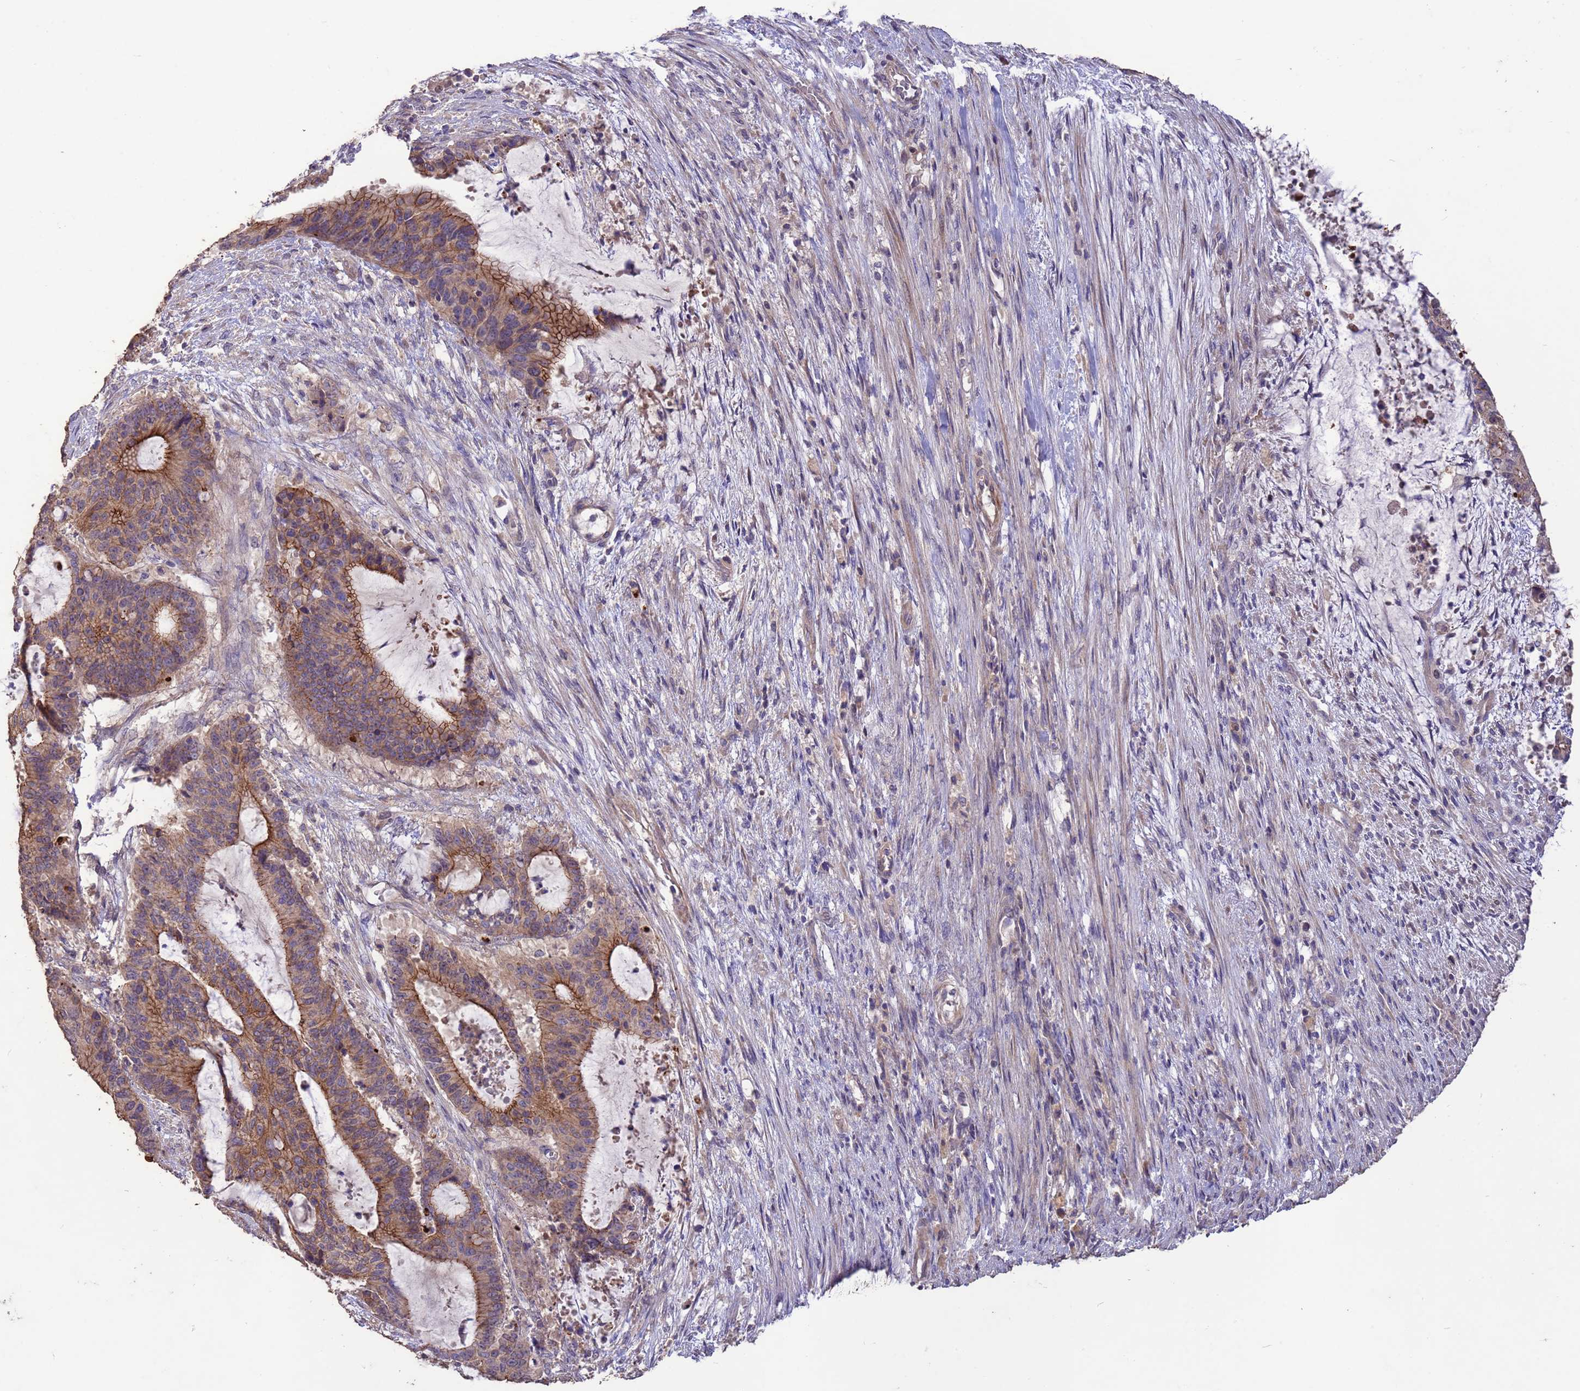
{"staining": {"intensity": "moderate", "quantity": ">75%", "location": "cytoplasmic/membranous"}, "tissue": "liver cancer", "cell_type": "Tumor cells", "image_type": "cancer", "snomed": [{"axis": "morphology", "description": "Normal tissue, NOS"}, {"axis": "morphology", "description": "Cholangiocarcinoma"}, {"axis": "topography", "description": "Liver"}, {"axis": "topography", "description": "Peripheral nerve tissue"}], "caption": "Protein analysis of cholangiocarcinoma (liver) tissue shows moderate cytoplasmic/membranous positivity in approximately >75% of tumor cells.", "gene": "SLC9B2", "patient": {"sex": "female", "age": 73}}